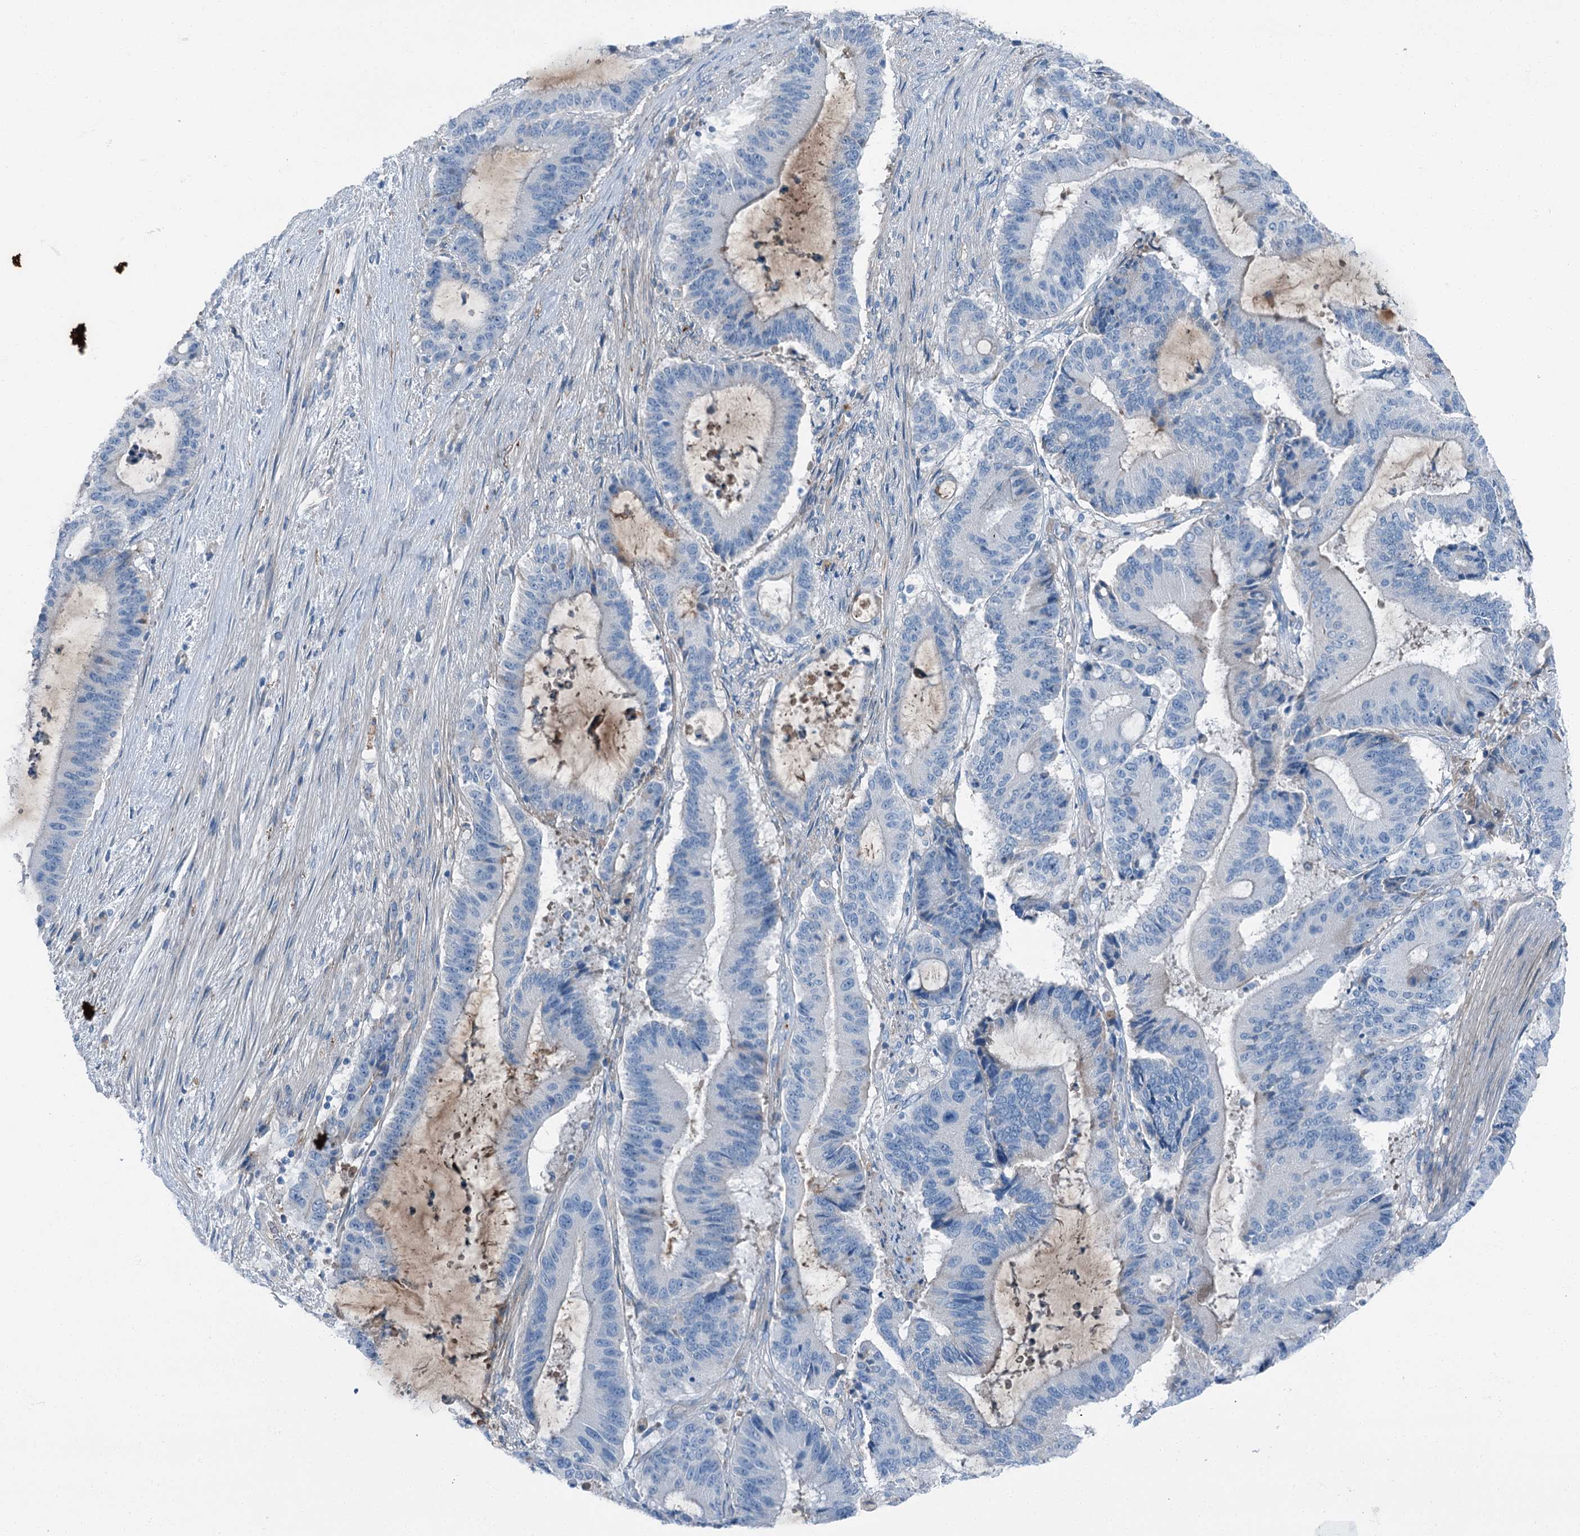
{"staining": {"intensity": "negative", "quantity": "none", "location": "none"}, "tissue": "liver cancer", "cell_type": "Tumor cells", "image_type": "cancer", "snomed": [{"axis": "morphology", "description": "Normal tissue, NOS"}, {"axis": "morphology", "description": "Cholangiocarcinoma"}, {"axis": "topography", "description": "Liver"}, {"axis": "topography", "description": "Peripheral nerve tissue"}], "caption": "Protein analysis of liver cholangiocarcinoma shows no significant staining in tumor cells.", "gene": "AXL", "patient": {"sex": "female", "age": 73}}